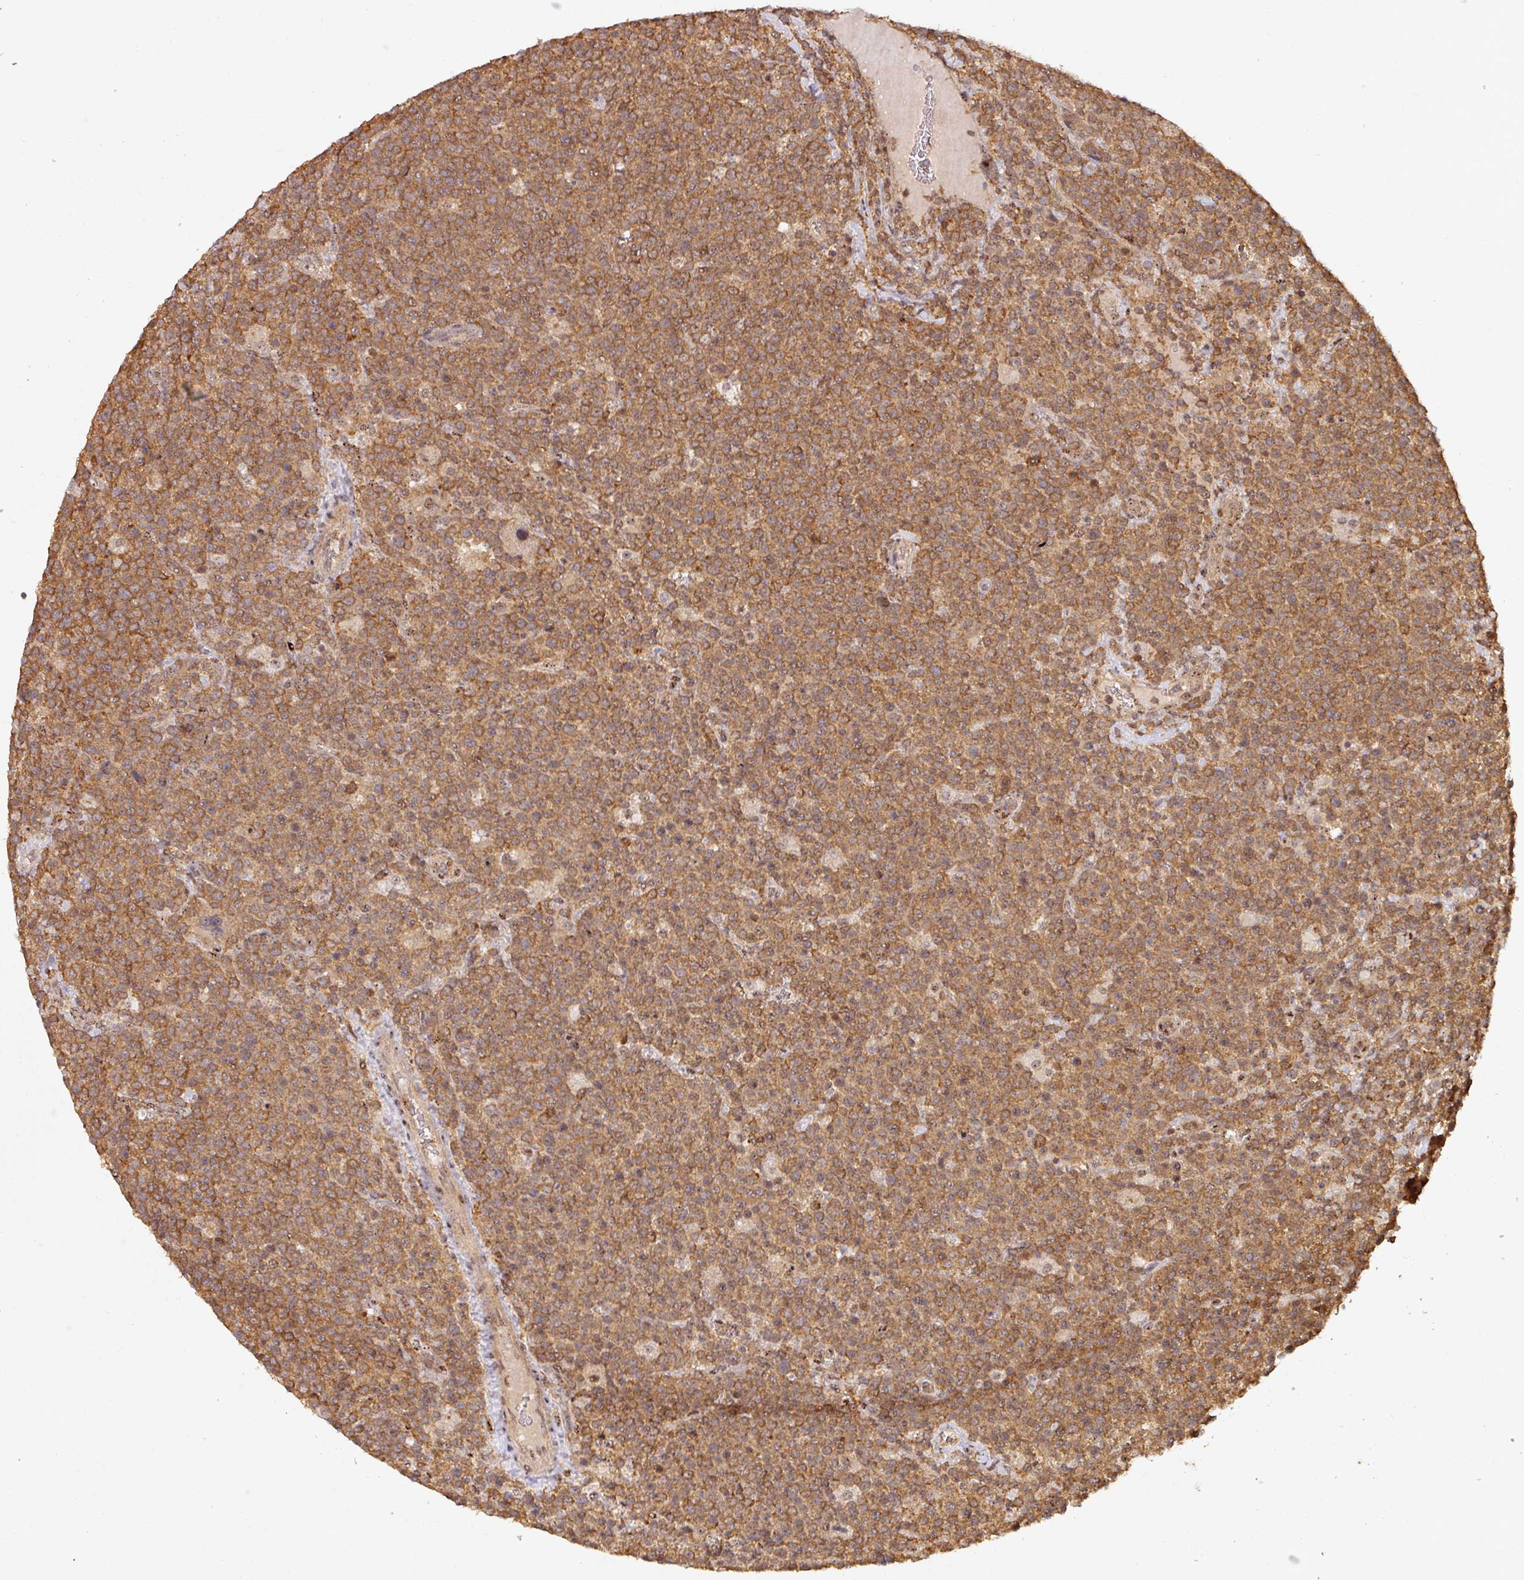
{"staining": {"intensity": "moderate", "quantity": ">75%", "location": "cytoplasmic/membranous"}, "tissue": "lymphoma", "cell_type": "Tumor cells", "image_type": "cancer", "snomed": [{"axis": "morphology", "description": "Malignant lymphoma, non-Hodgkin's type, High grade"}, {"axis": "topography", "description": "Lymph node"}], "caption": "A brown stain labels moderate cytoplasmic/membranous staining of a protein in human malignant lymphoma, non-Hodgkin's type (high-grade) tumor cells. The protein is stained brown, and the nuclei are stained in blue (DAB (3,3'-diaminobenzidine) IHC with brightfield microscopy, high magnification).", "gene": "ZNF322", "patient": {"sex": "male", "age": 61}}